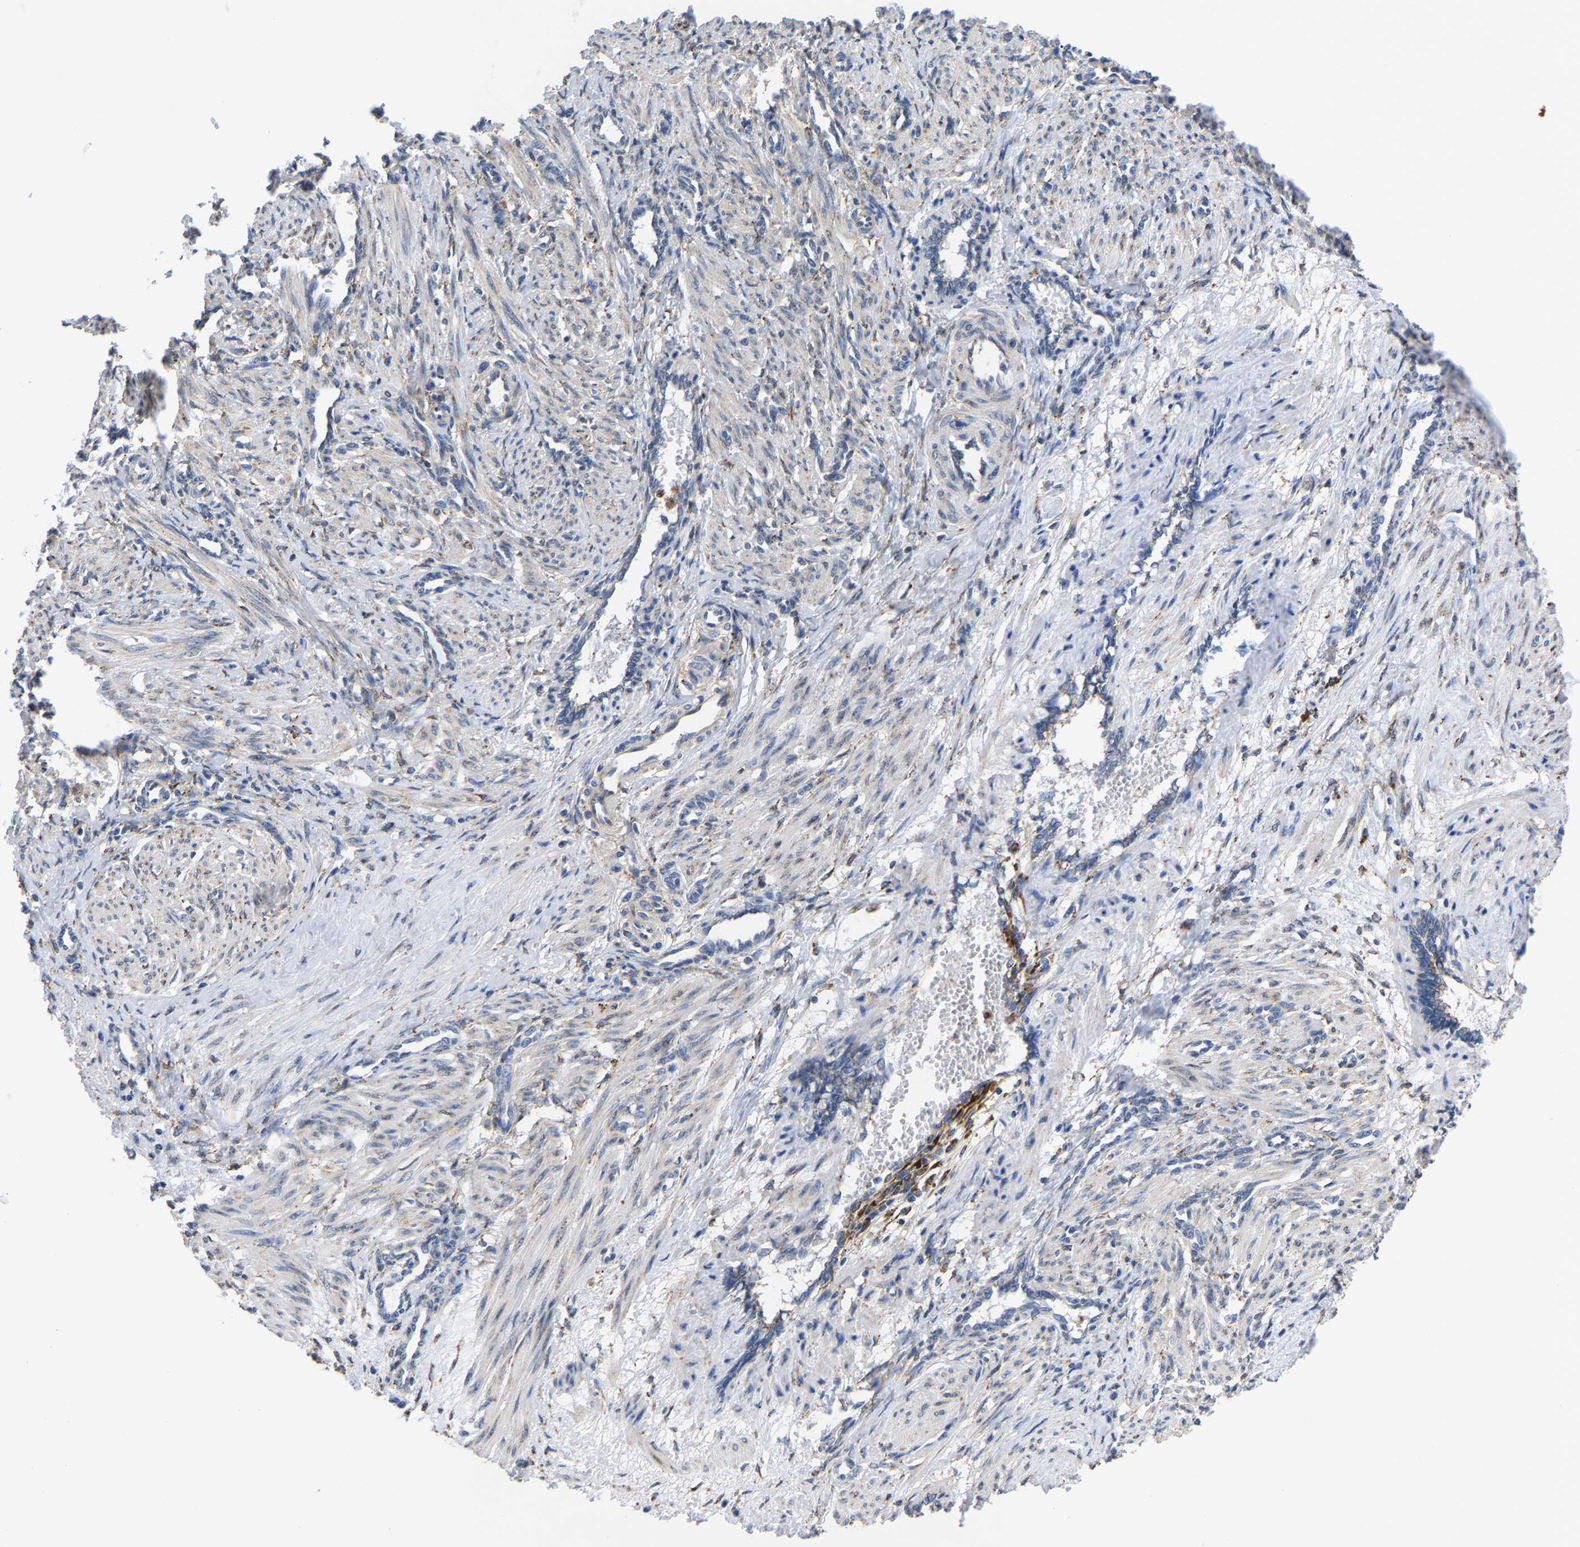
{"staining": {"intensity": "negative", "quantity": "none", "location": "none"}, "tissue": "smooth muscle", "cell_type": "Smooth muscle cells", "image_type": "normal", "snomed": [{"axis": "morphology", "description": "Normal tissue, NOS"}, {"axis": "topography", "description": "Endometrium"}], "caption": "This micrograph is of benign smooth muscle stained with immunohistochemistry to label a protein in brown with the nuclei are counter-stained blue. There is no staining in smooth muscle cells. Brightfield microscopy of IHC stained with DAB (brown) and hematoxylin (blue), captured at high magnification.", "gene": "P4HB", "patient": {"sex": "female", "age": 33}}